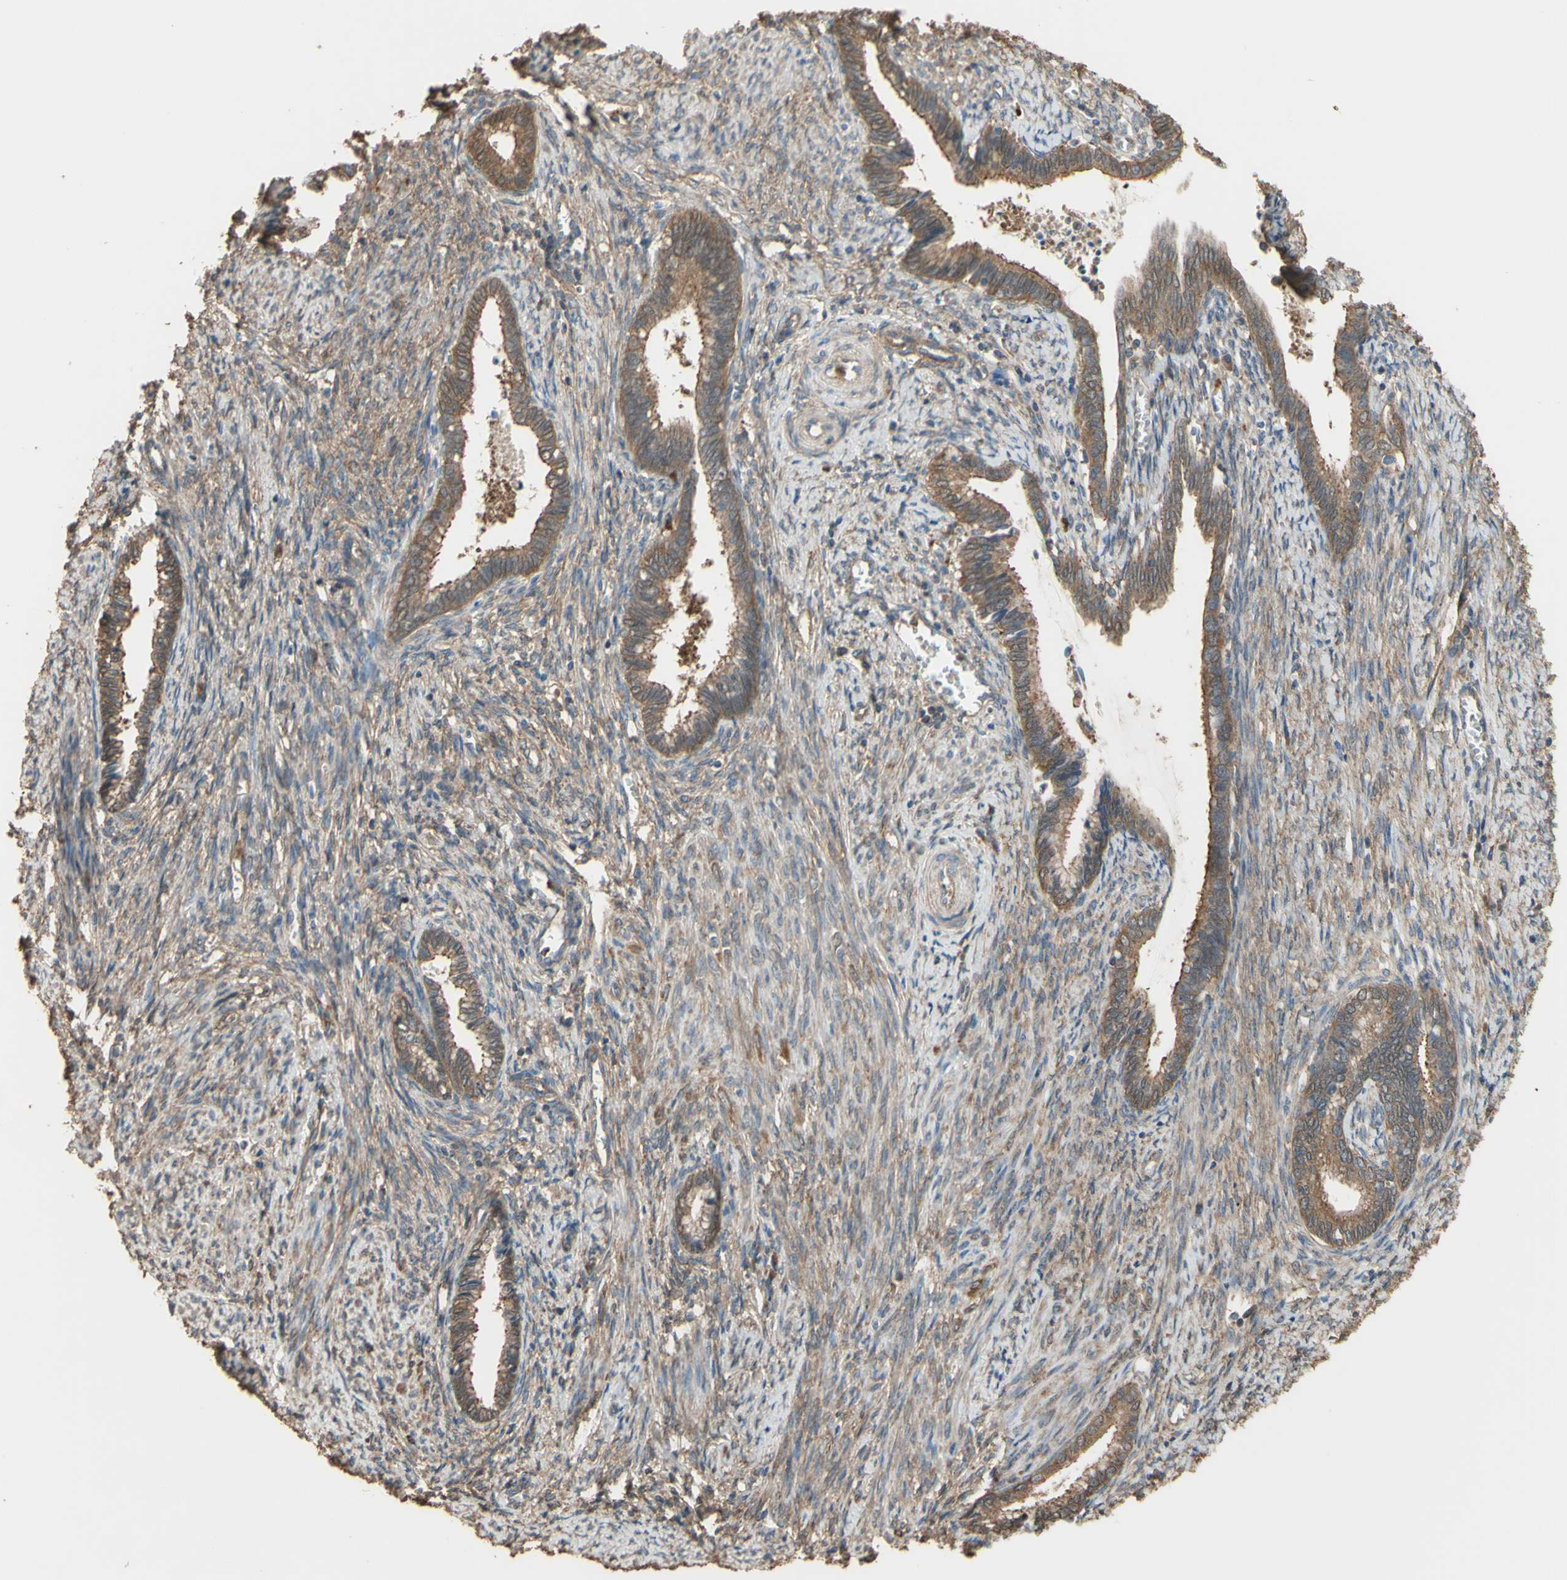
{"staining": {"intensity": "strong", "quantity": ">75%", "location": "cytoplasmic/membranous"}, "tissue": "cervical cancer", "cell_type": "Tumor cells", "image_type": "cancer", "snomed": [{"axis": "morphology", "description": "Adenocarcinoma, NOS"}, {"axis": "topography", "description": "Cervix"}], "caption": "Protein analysis of cervical cancer (adenocarcinoma) tissue shows strong cytoplasmic/membranous expression in about >75% of tumor cells.", "gene": "CTTN", "patient": {"sex": "female", "age": 44}}